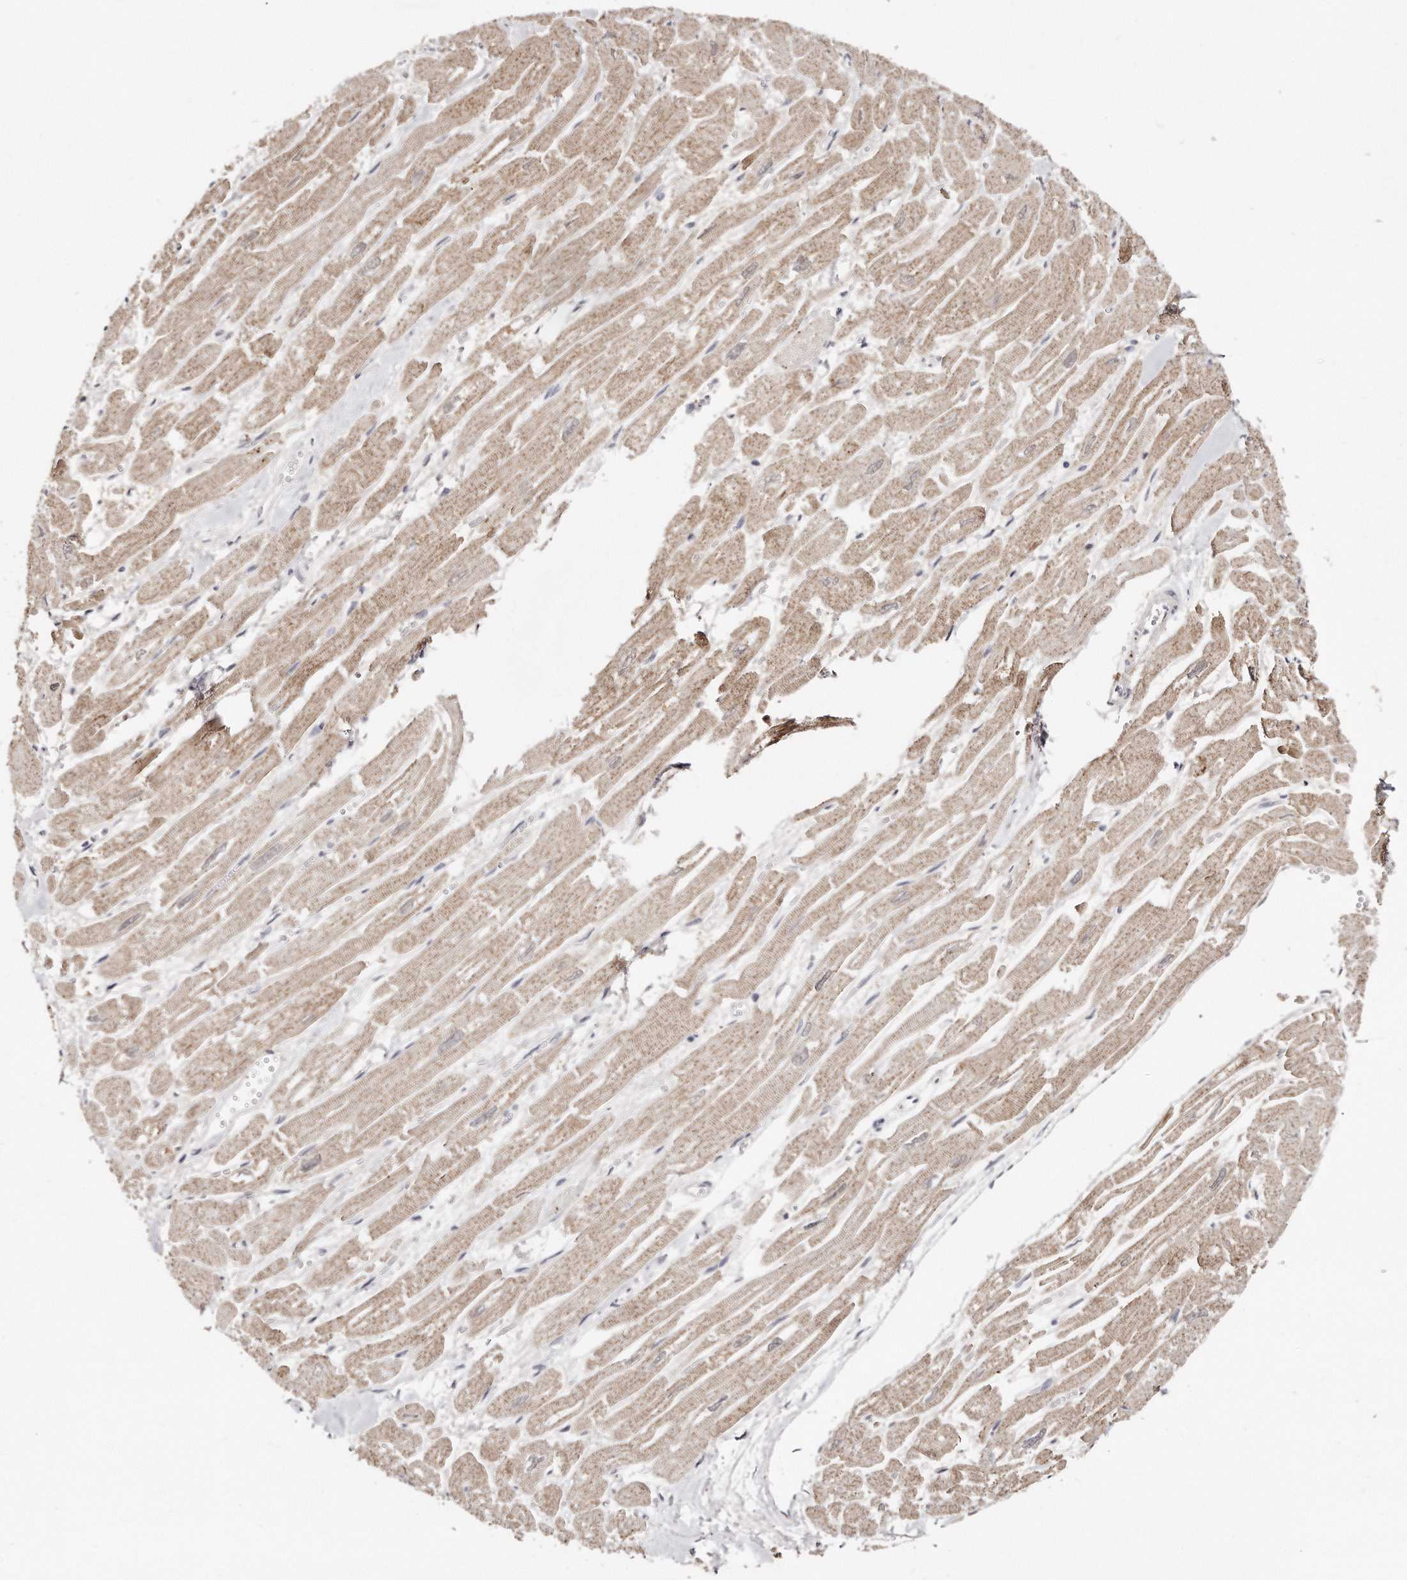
{"staining": {"intensity": "moderate", "quantity": "25%-75%", "location": "cytoplasmic/membranous"}, "tissue": "heart muscle", "cell_type": "Cardiomyocytes", "image_type": "normal", "snomed": [{"axis": "morphology", "description": "Normal tissue, NOS"}, {"axis": "topography", "description": "Heart"}], "caption": "Protein analysis of normal heart muscle demonstrates moderate cytoplasmic/membranous expression in about 25%-75% of cardiomyocytes.", "gene": "CASZ1", "patient": {"sex": "male", "age": 54}}